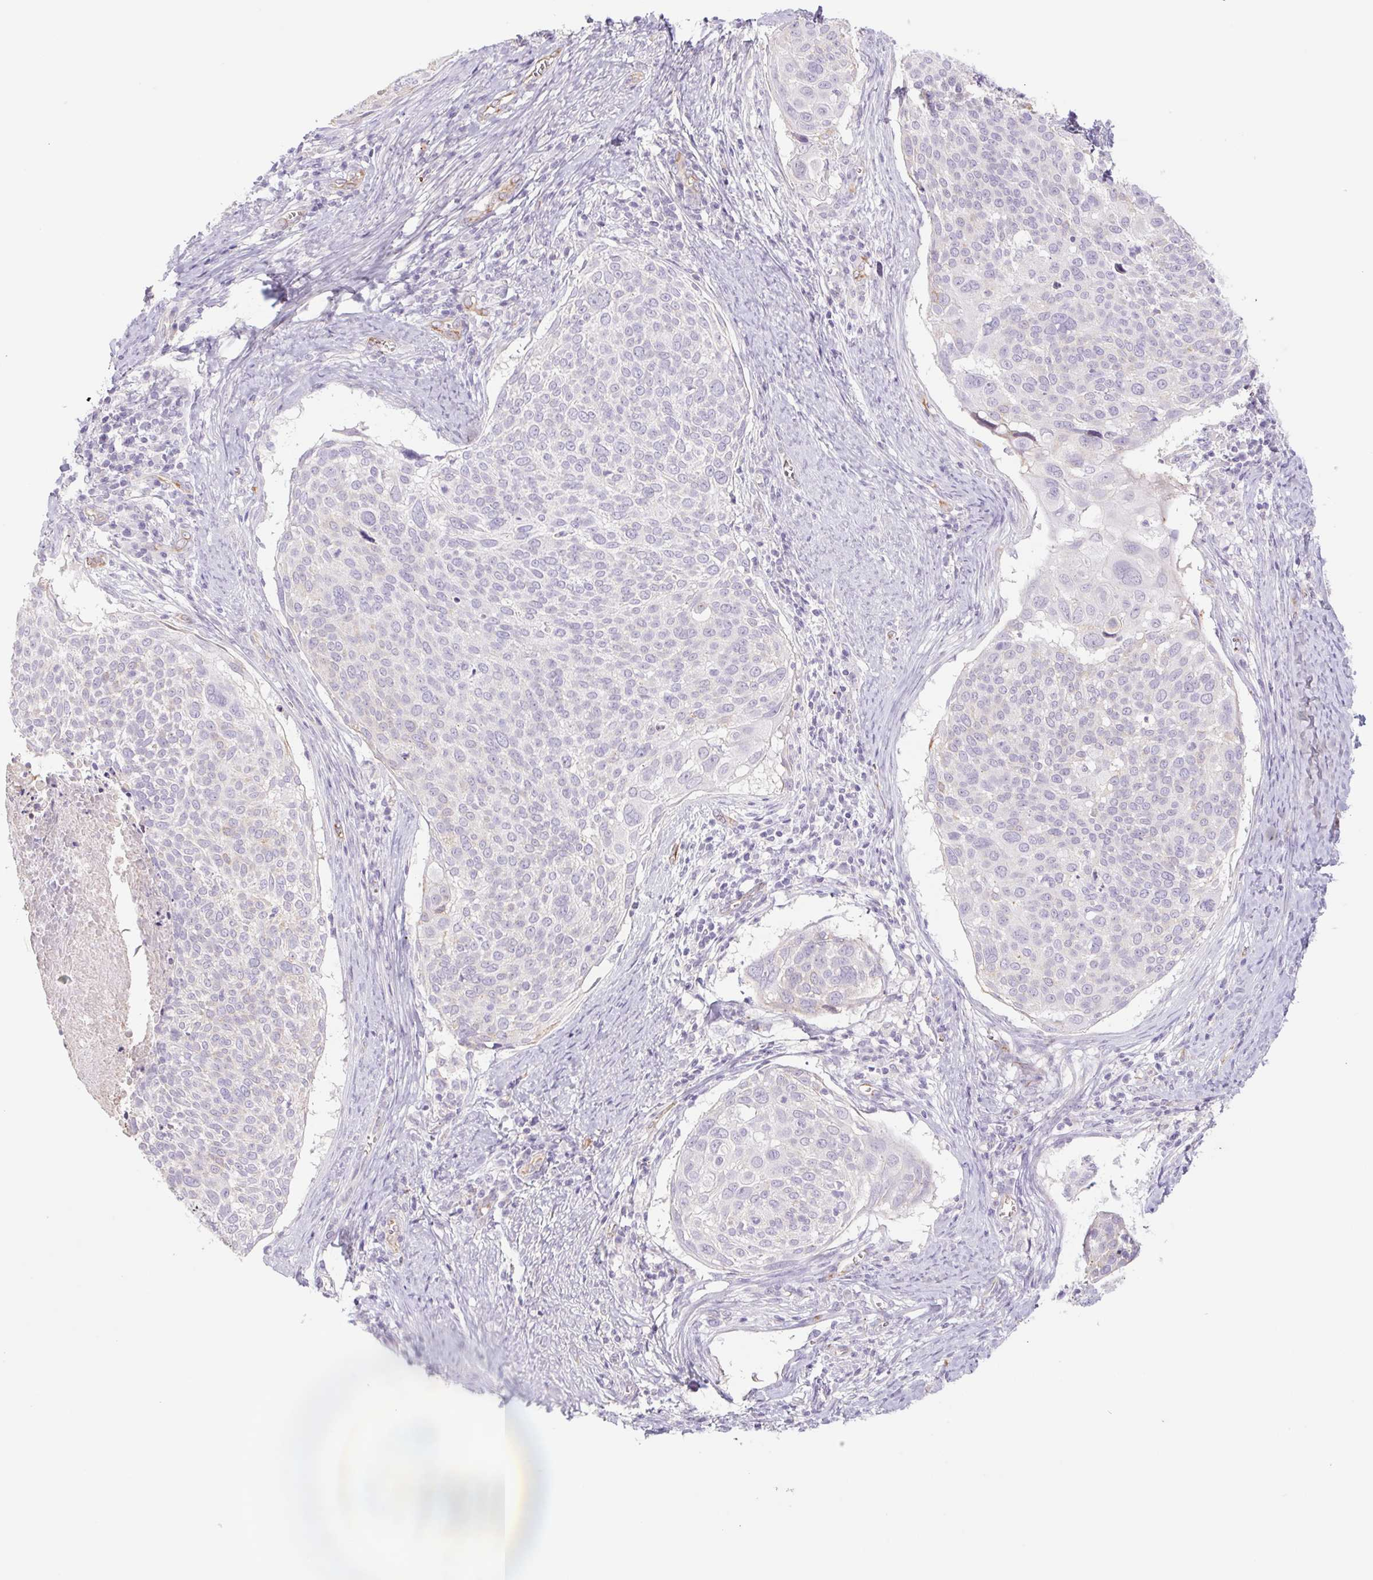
{"staining": {"intensity": "negative", "quantity": "none", "location": "none"}, "tissue": "cervical cancer", "cell_type": "Tumor cells", "image_type": "cancer", "snomed": [{"axis": "morphology", "description": "Squamous cell carcinoma, NOS"}, {"axis": "topography", "description": "Cervix"}], "caption": "High power microscopy photomicrograph of an immunohistochemistry image of cervical cancer (squamous cell carcinoma), revealing no significant expression in tumor cells.", "gene": "IGFL3", "patient": {"sex": "female", "age": 39}}